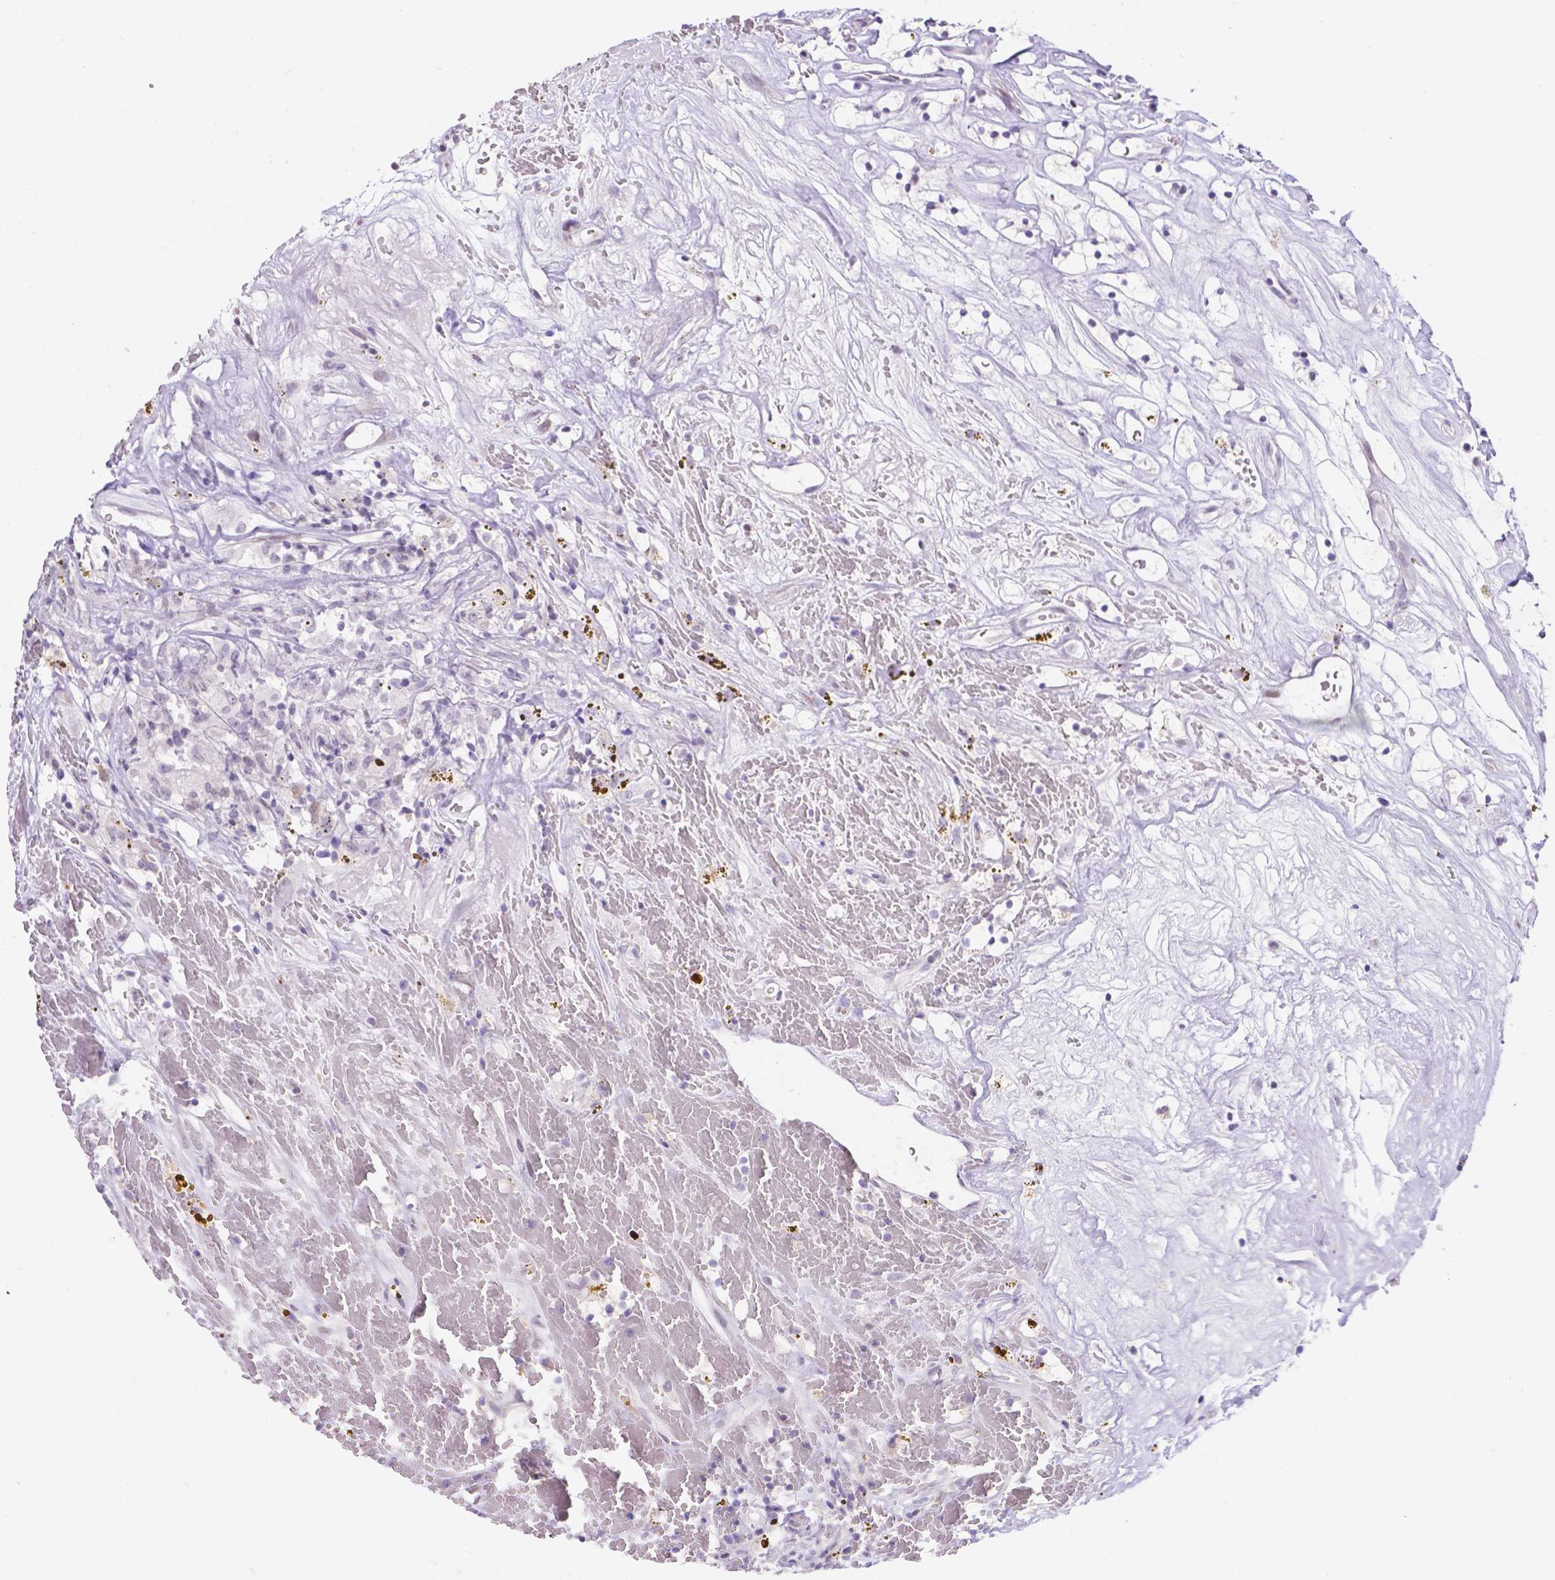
{"staining": {"intensity": "negative", "quantity": "none", "location": "none"}, "tissue": "renal cancer", "cell_type": "Tumor cells", "image_type": "cancer", "snomed": [{"axis": "morphology", "description": "Adenocarcinoma, NOS"}, {"axis": "topography", "description": "Kidney"}], "caption": "This is an immunohistochemistry (IHC) micrograph of human renal adenocarcinoma. There is no positivity in tumor cells.", "gene": "DMWD", "patient": {"sex": "female", "age": 64}}